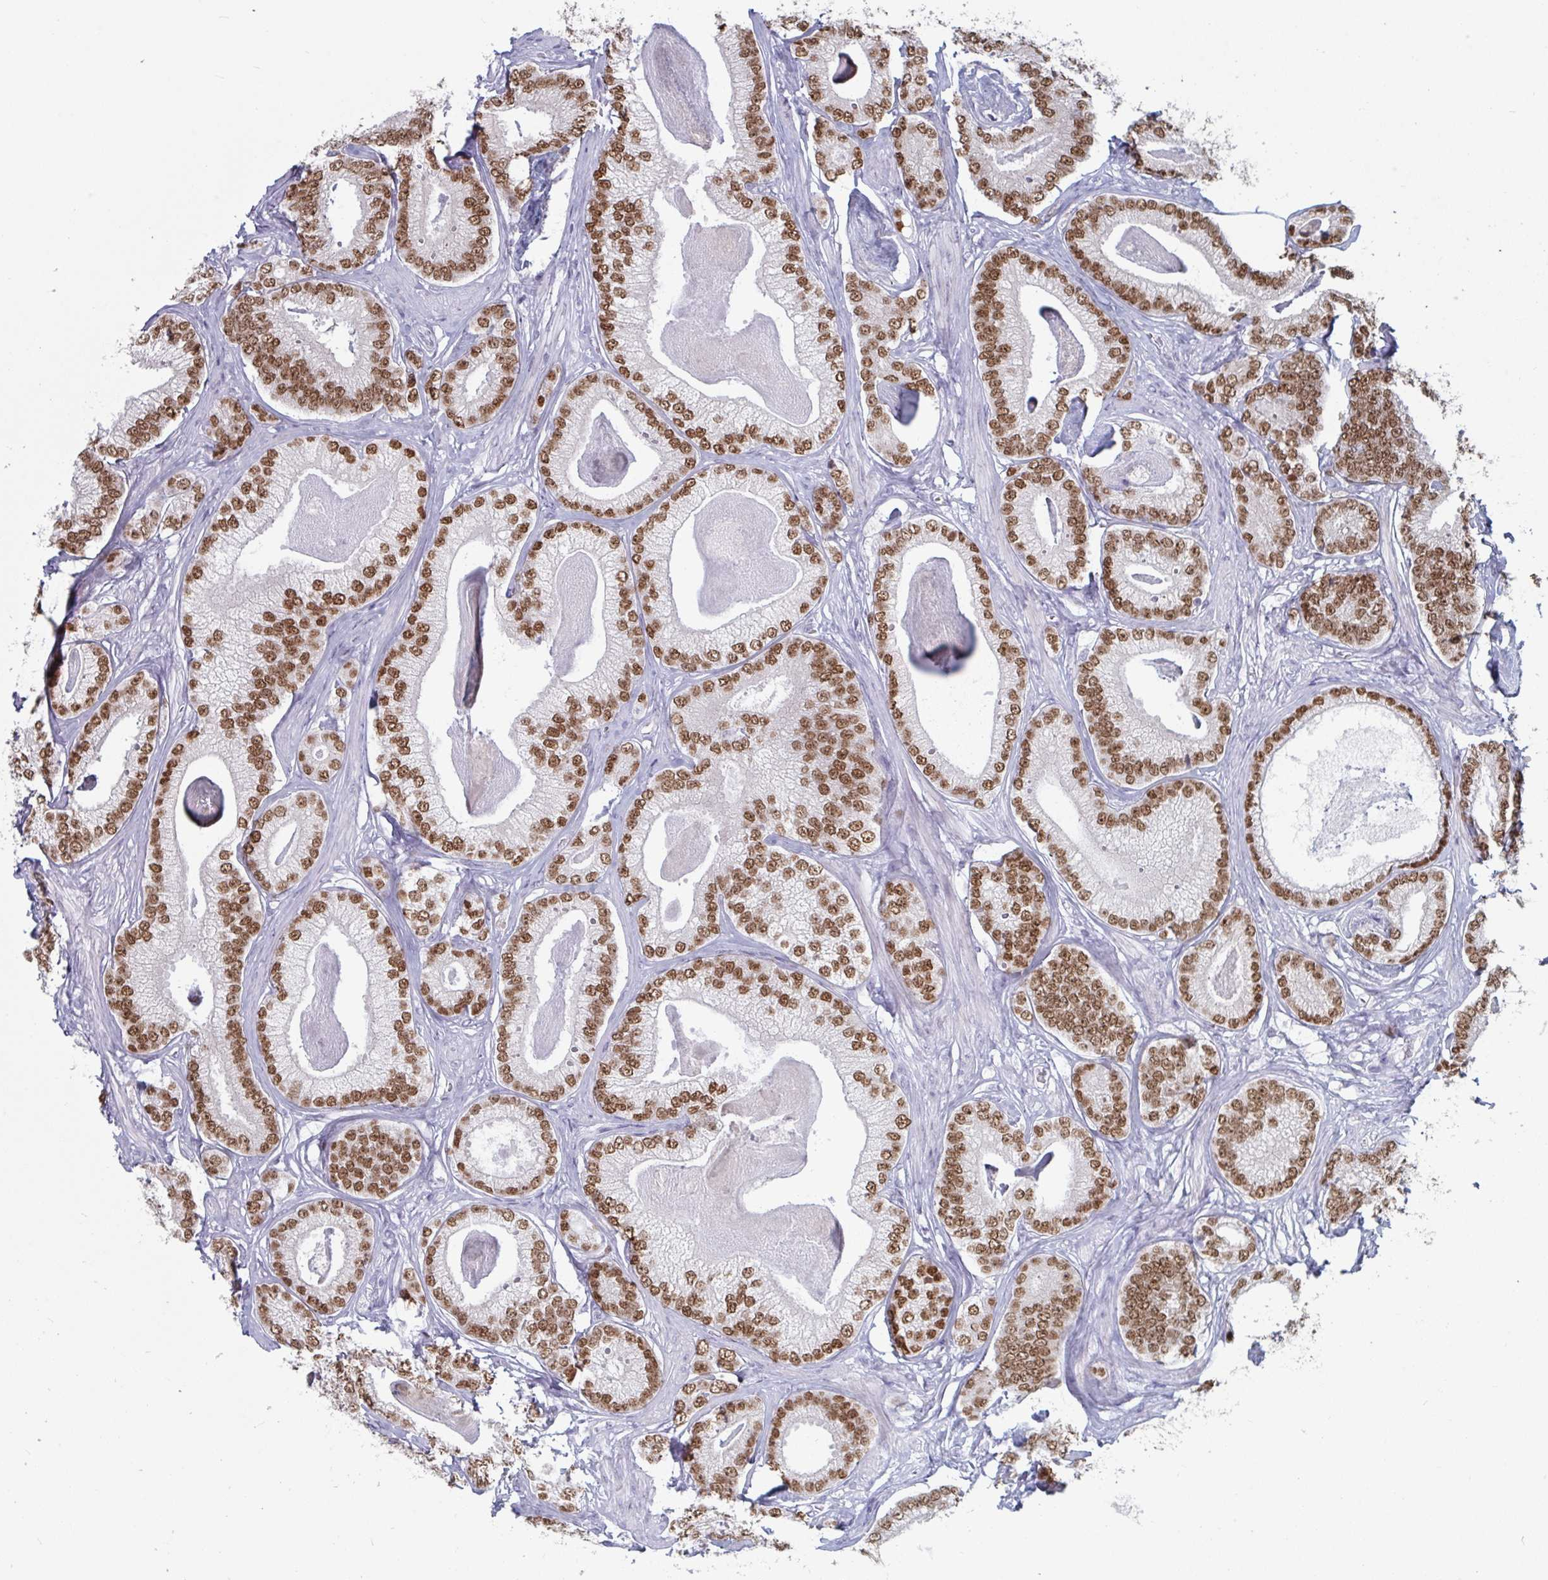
{"staining": {"intensity": "moderate", "quantity": ">75%", "location": "nuclear"}, "tissue": "prostate cancer", "cell_type": "Tumor cells", "image_type": "cancer", "snomed": [{"axis": "morphology", "description": "Adenocarcinoma, Low grade"}, {"axis": "topography", "description": "Prostate"}], "caption": "Prostate adenocarcinoma (low-grade) stained for a protein shows moderate nuclear positivity in tumor cells.", "gene": "FOXA1", "patient": {"sex": "male", "age": 63}}